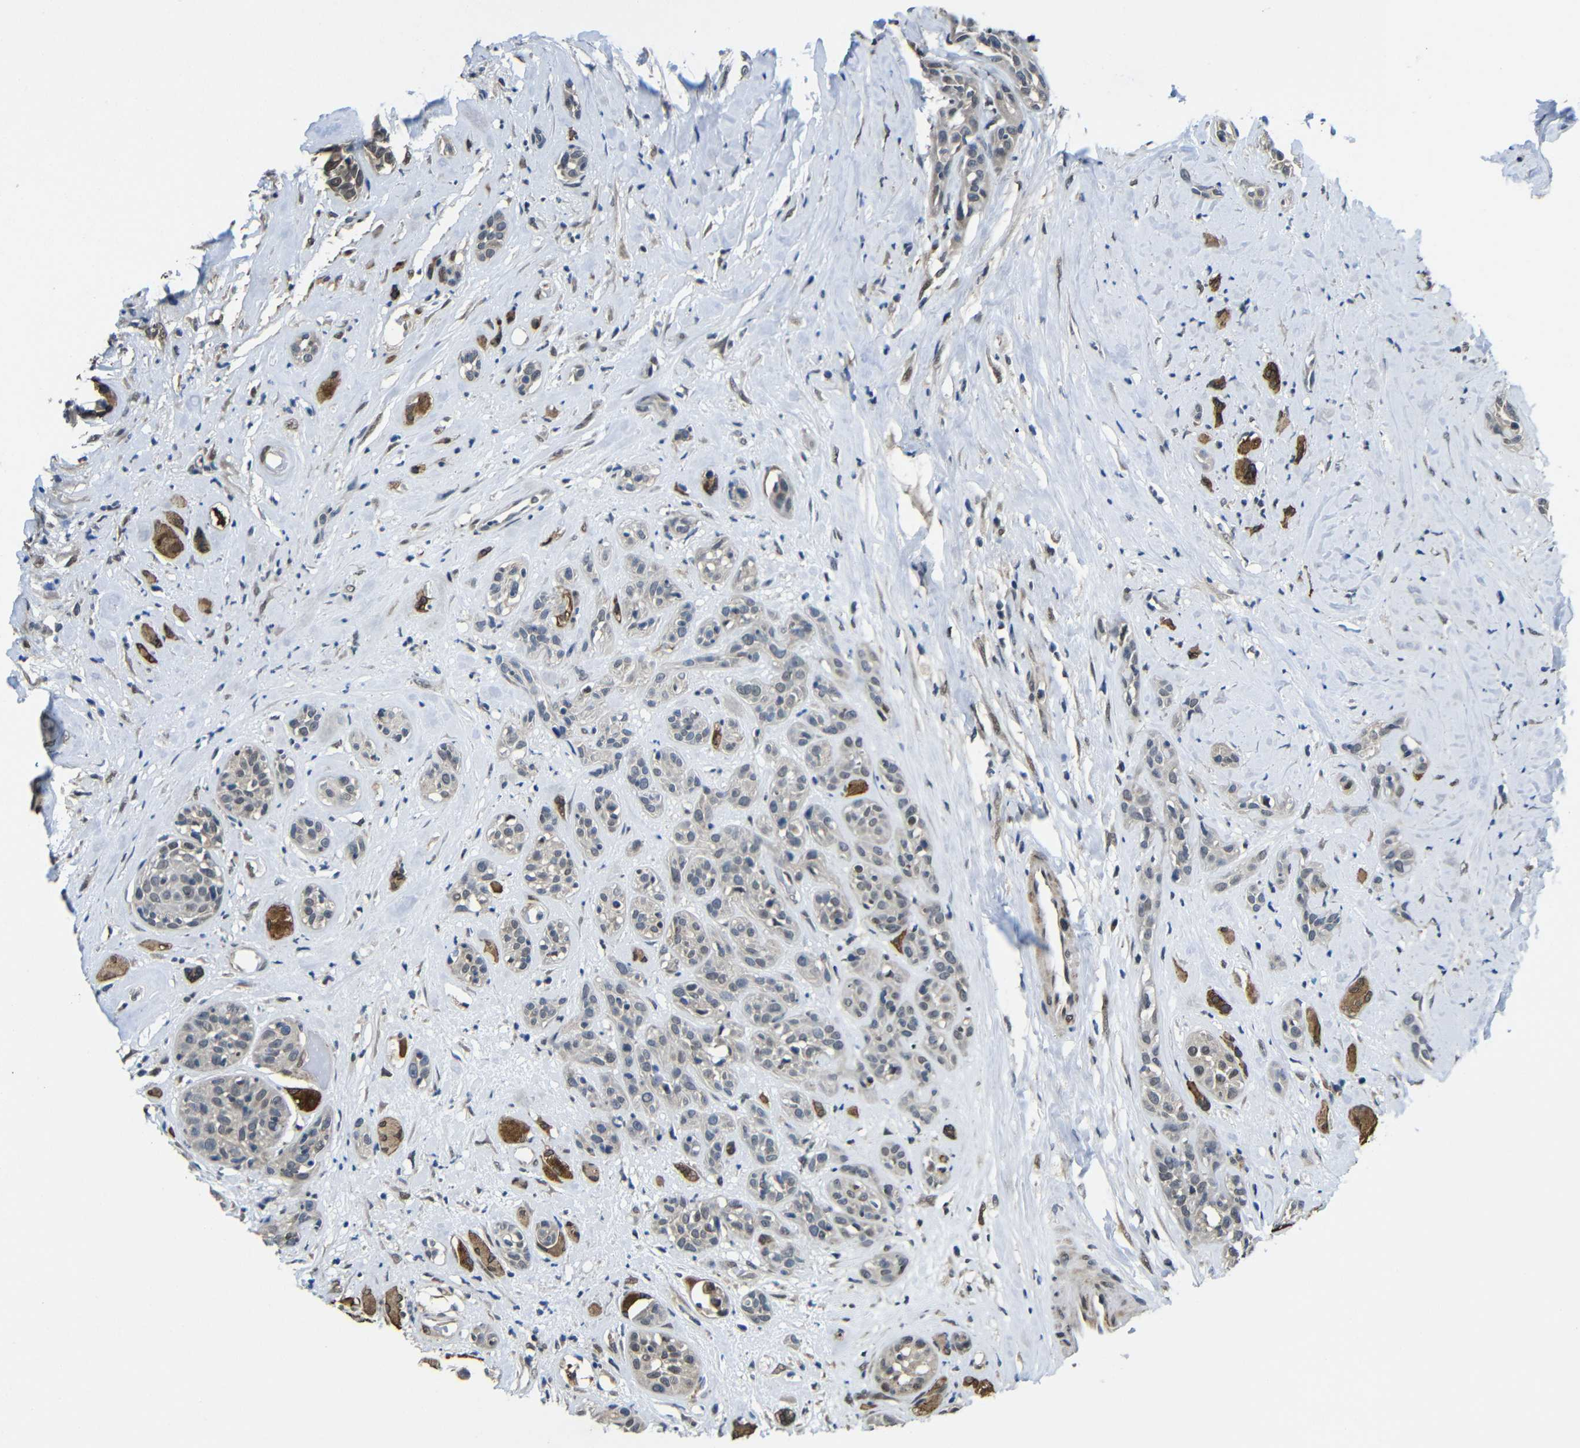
{"staining": {"intensity": "strong", "quantity": "<25%", "location": "cytoplasmic/membranous"}, "tissue": "head and neck cancer", "cell_type": "Tumor cells", "image_type": "cancer", "snomed": [{"axis": "morphology", "description": "Squamous cell carcinoma, NOS"}, {"axis": "topography", "description": "Head-Neck"}], "caption": "Human head and neck squamous cell carcinoma stained with a protein marker reveals strong staining in tumor cells.", "gene": "FAM172A", "patient": {"sex": "male", "age": 62}}